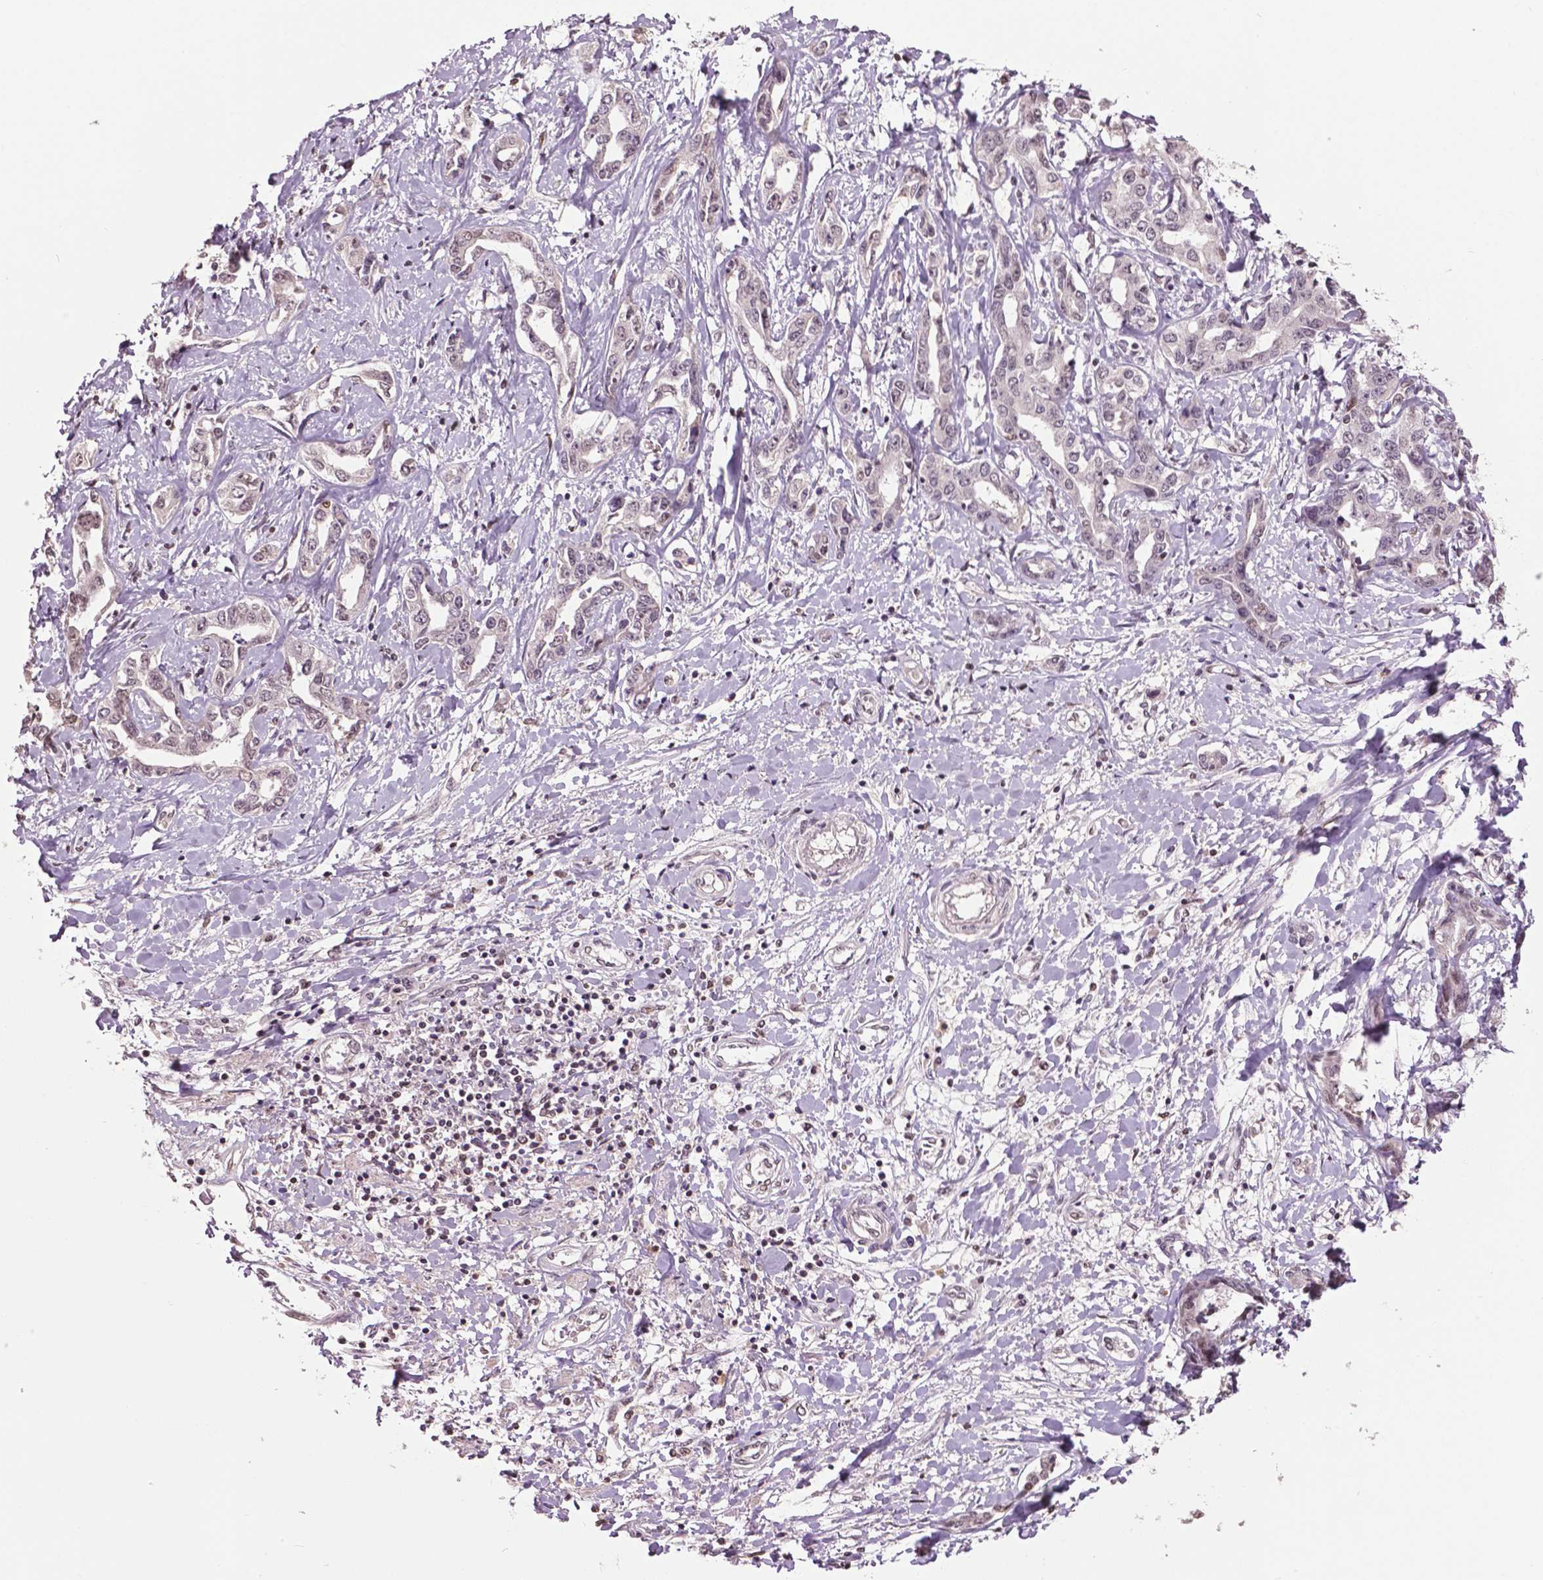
{"staining": {"intensity": "weak", "quantity": "25%-75%", "location": "nuclear"}, "tissue": "liver cancer", "cell_type": "Tumor cells", "image_type": "cancer", "snomed": [{"axis": "morphology", "description": "Cholangiocarcinoma"}, {"axis": "topography", "description": "Liver"}], "caption": "Immunohistochemical staining of liver cancer (cholangiocarcinoma) reveals low levels of weak nuclear protein positivity in approximately 25%-75% of tumor cells.", "gene": "DLX5", "patient": {"sex": "male", "age": 59}}